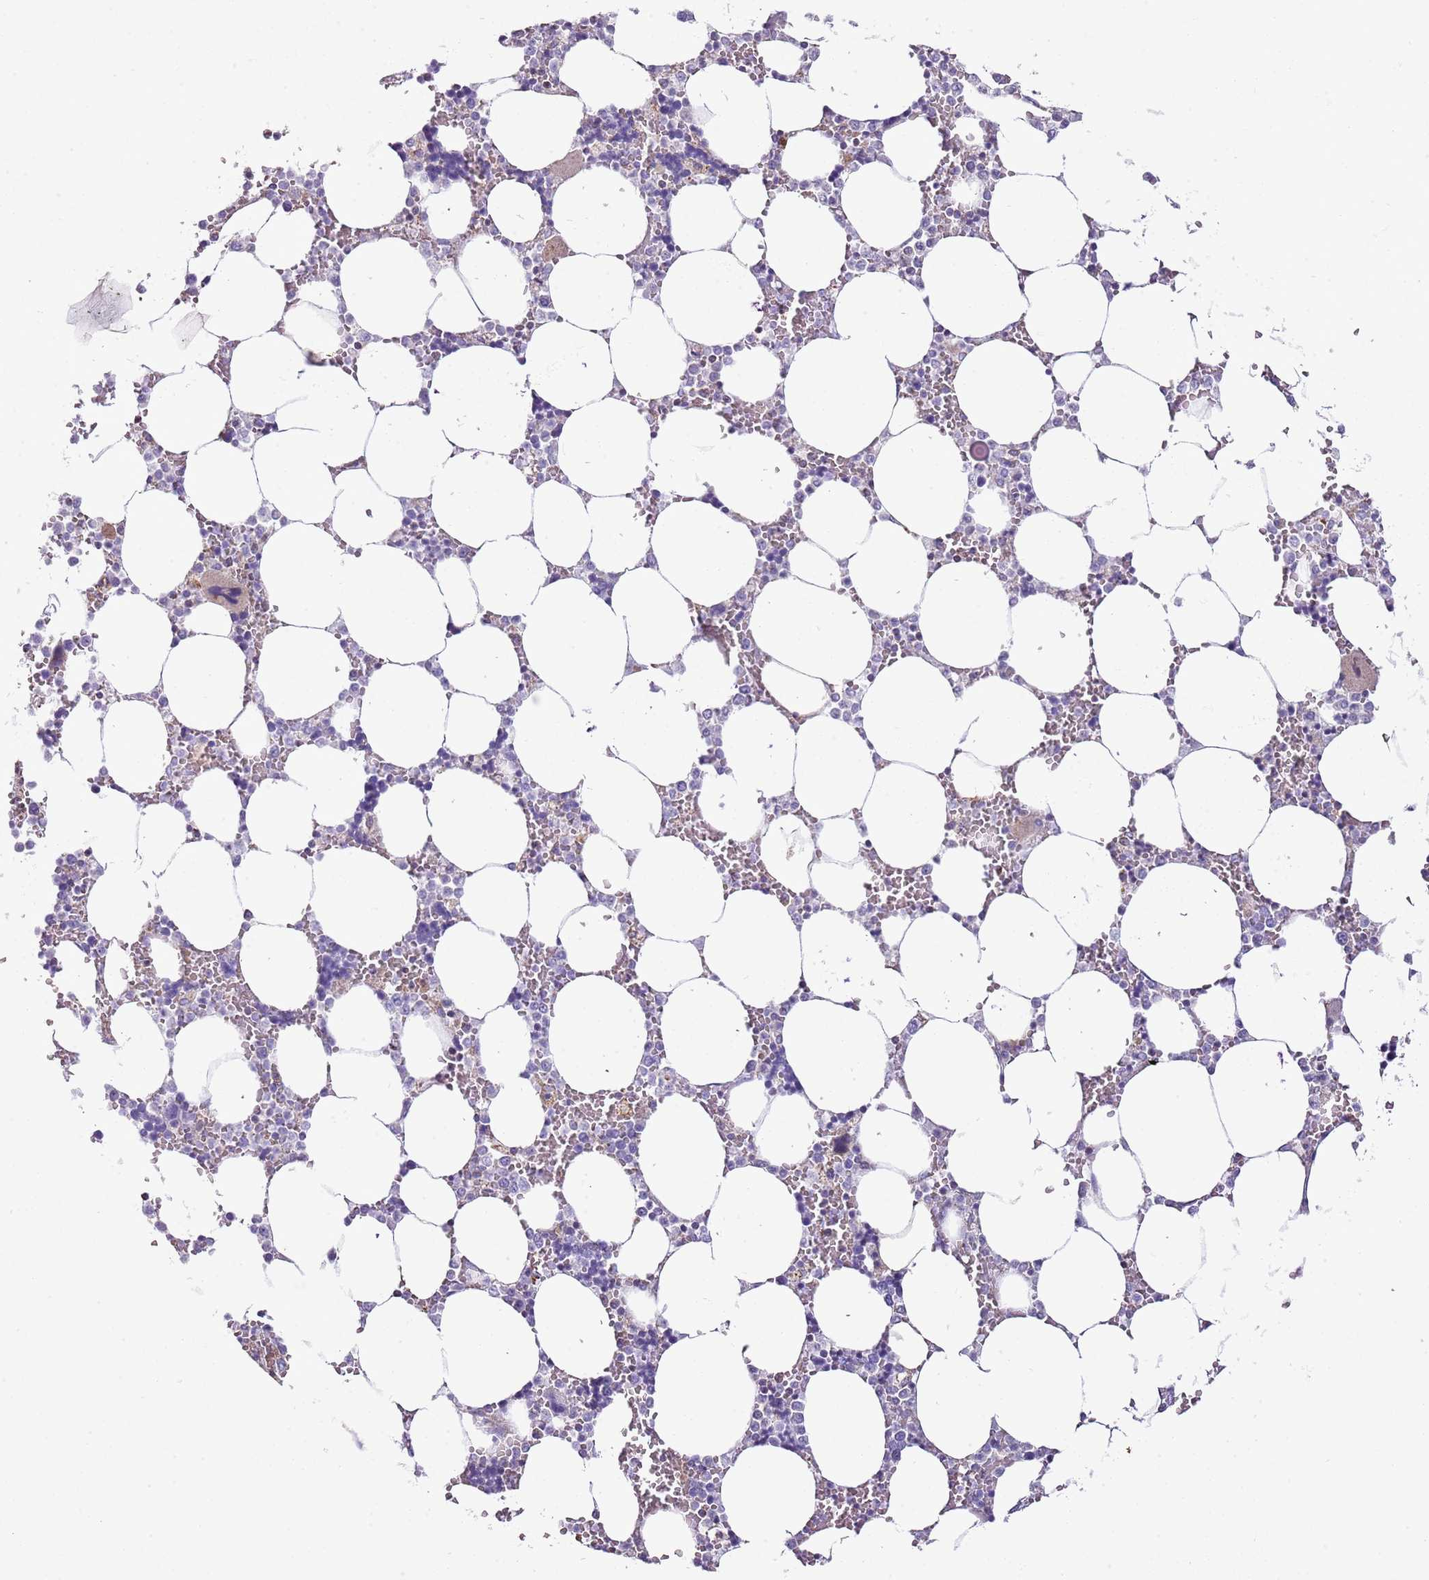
{"staining": {"intensity": "negative", "quantity": "none", "location": "none"}, "tissue": "bone marrow", "cell_type": "Hematopoietic cells", "image_type": "normal", "snomed": [{"axis": "morphology", "description": "Normal tissue, NOS"}, {"axis": "topography", "description": "Bone marrow"}], "caption": "A high-resolution image shows immunohistochemistry (IHC) staining of benign bone marrow, which demonstrates no significant positivity in hematopoietic cells. (DAB (3,3'-diaminobenzidine) immunohistochemistry (IHC) with hematoxylin counter stain).", "gene": "SLC23A1", "patient": {"sex": "male", "age": 64}}